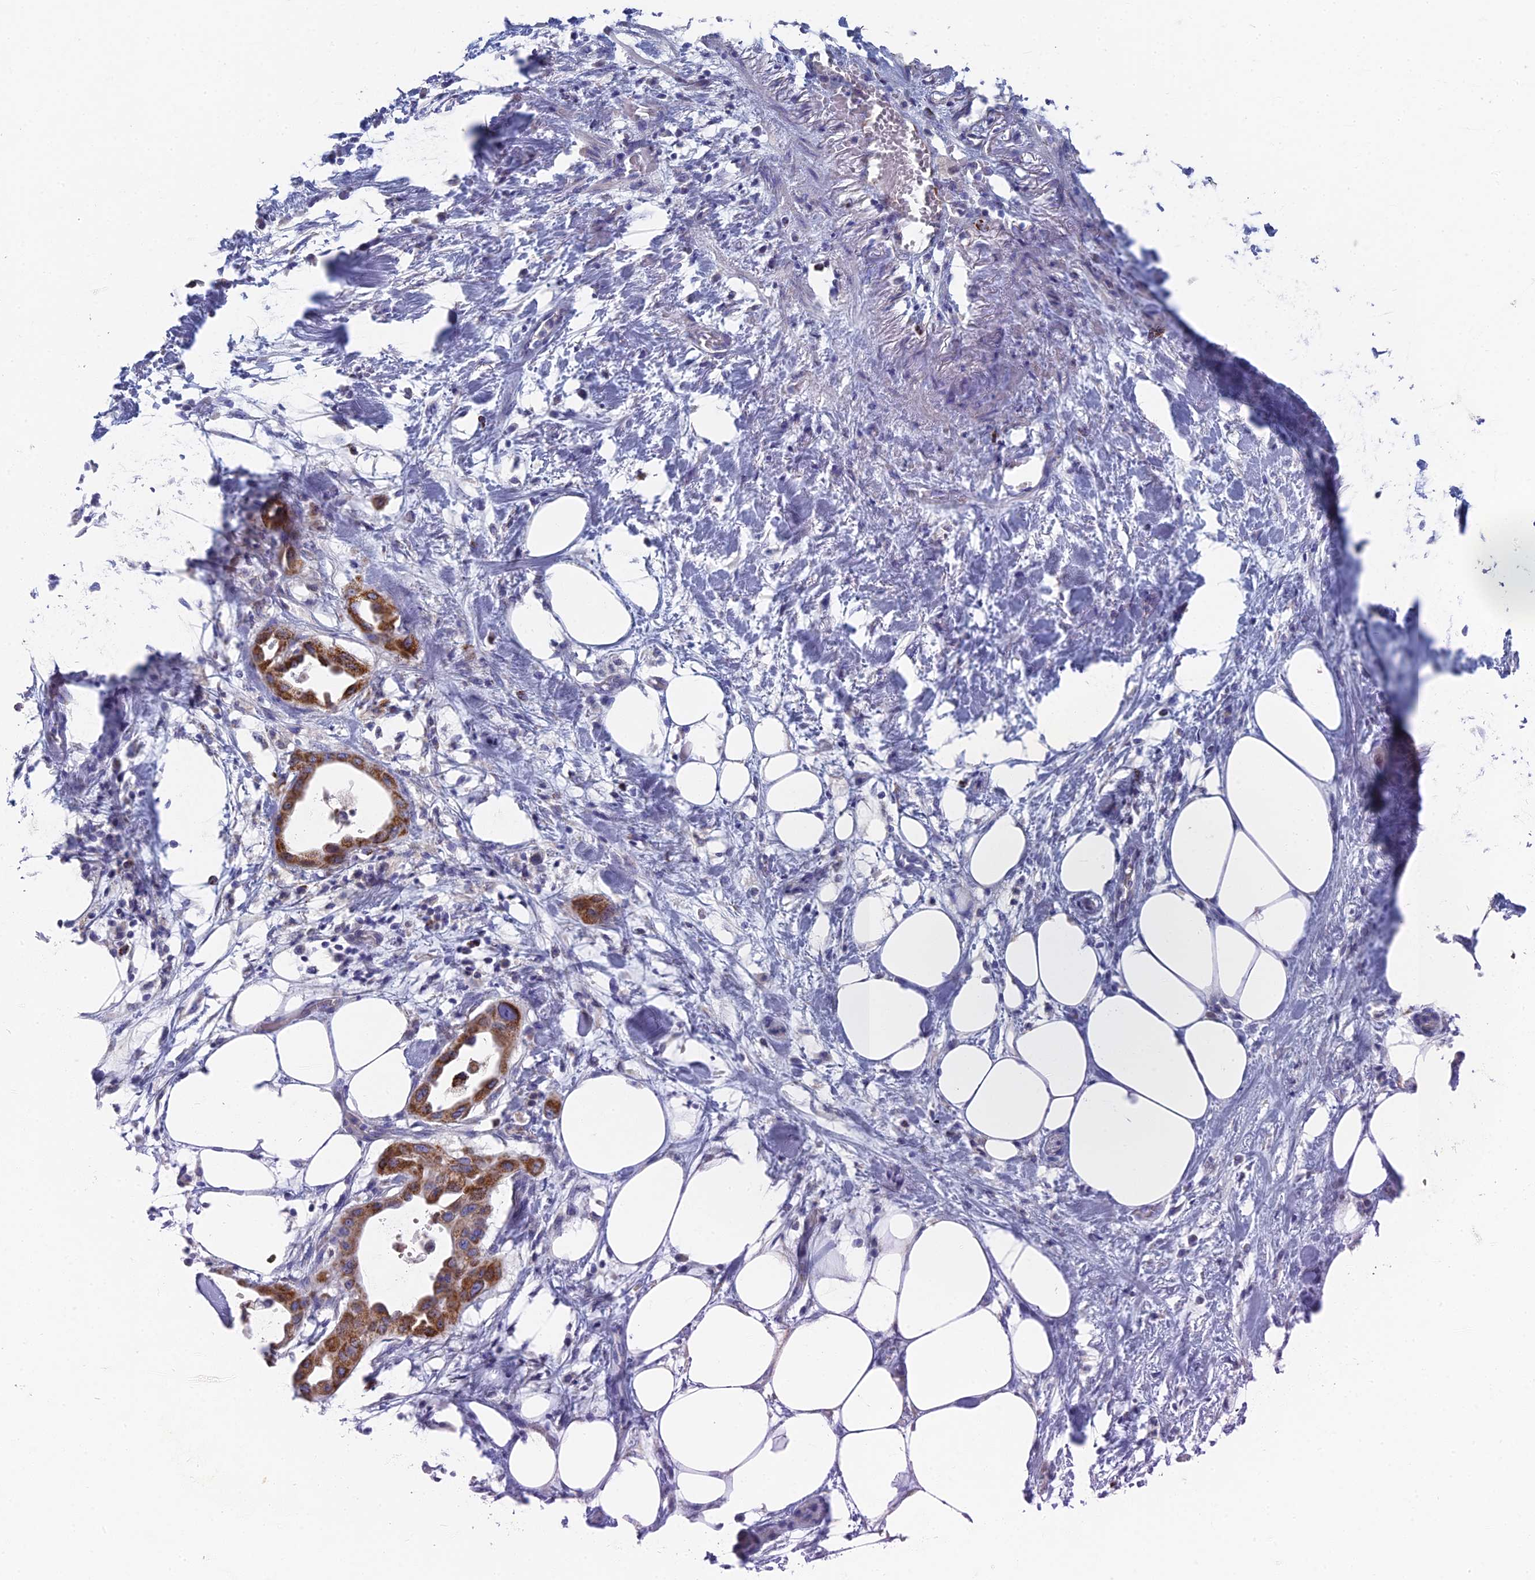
{"staining": {"intensity": "strong", "quantity": ">75%", "location": "cytoplasmic/membranous"}, "tissue": "pancreatic cancer", "cell_type": "Tumor cells", "image_type": "cancer", "snomed": [{"axis": "morphology", "description": "Adenocarcinoma, NOS"}, {"axis": "topography", "description": "Pancreas"}], "caption": "Protein expression analysis of human adenocarcinoma (pancreatic) reveals strong cytoplasmic/membranous positivity in approximately >75% of tumor cells.", "gene": "HIGD1A", "patient": {"sex": "male", "age": 68}}